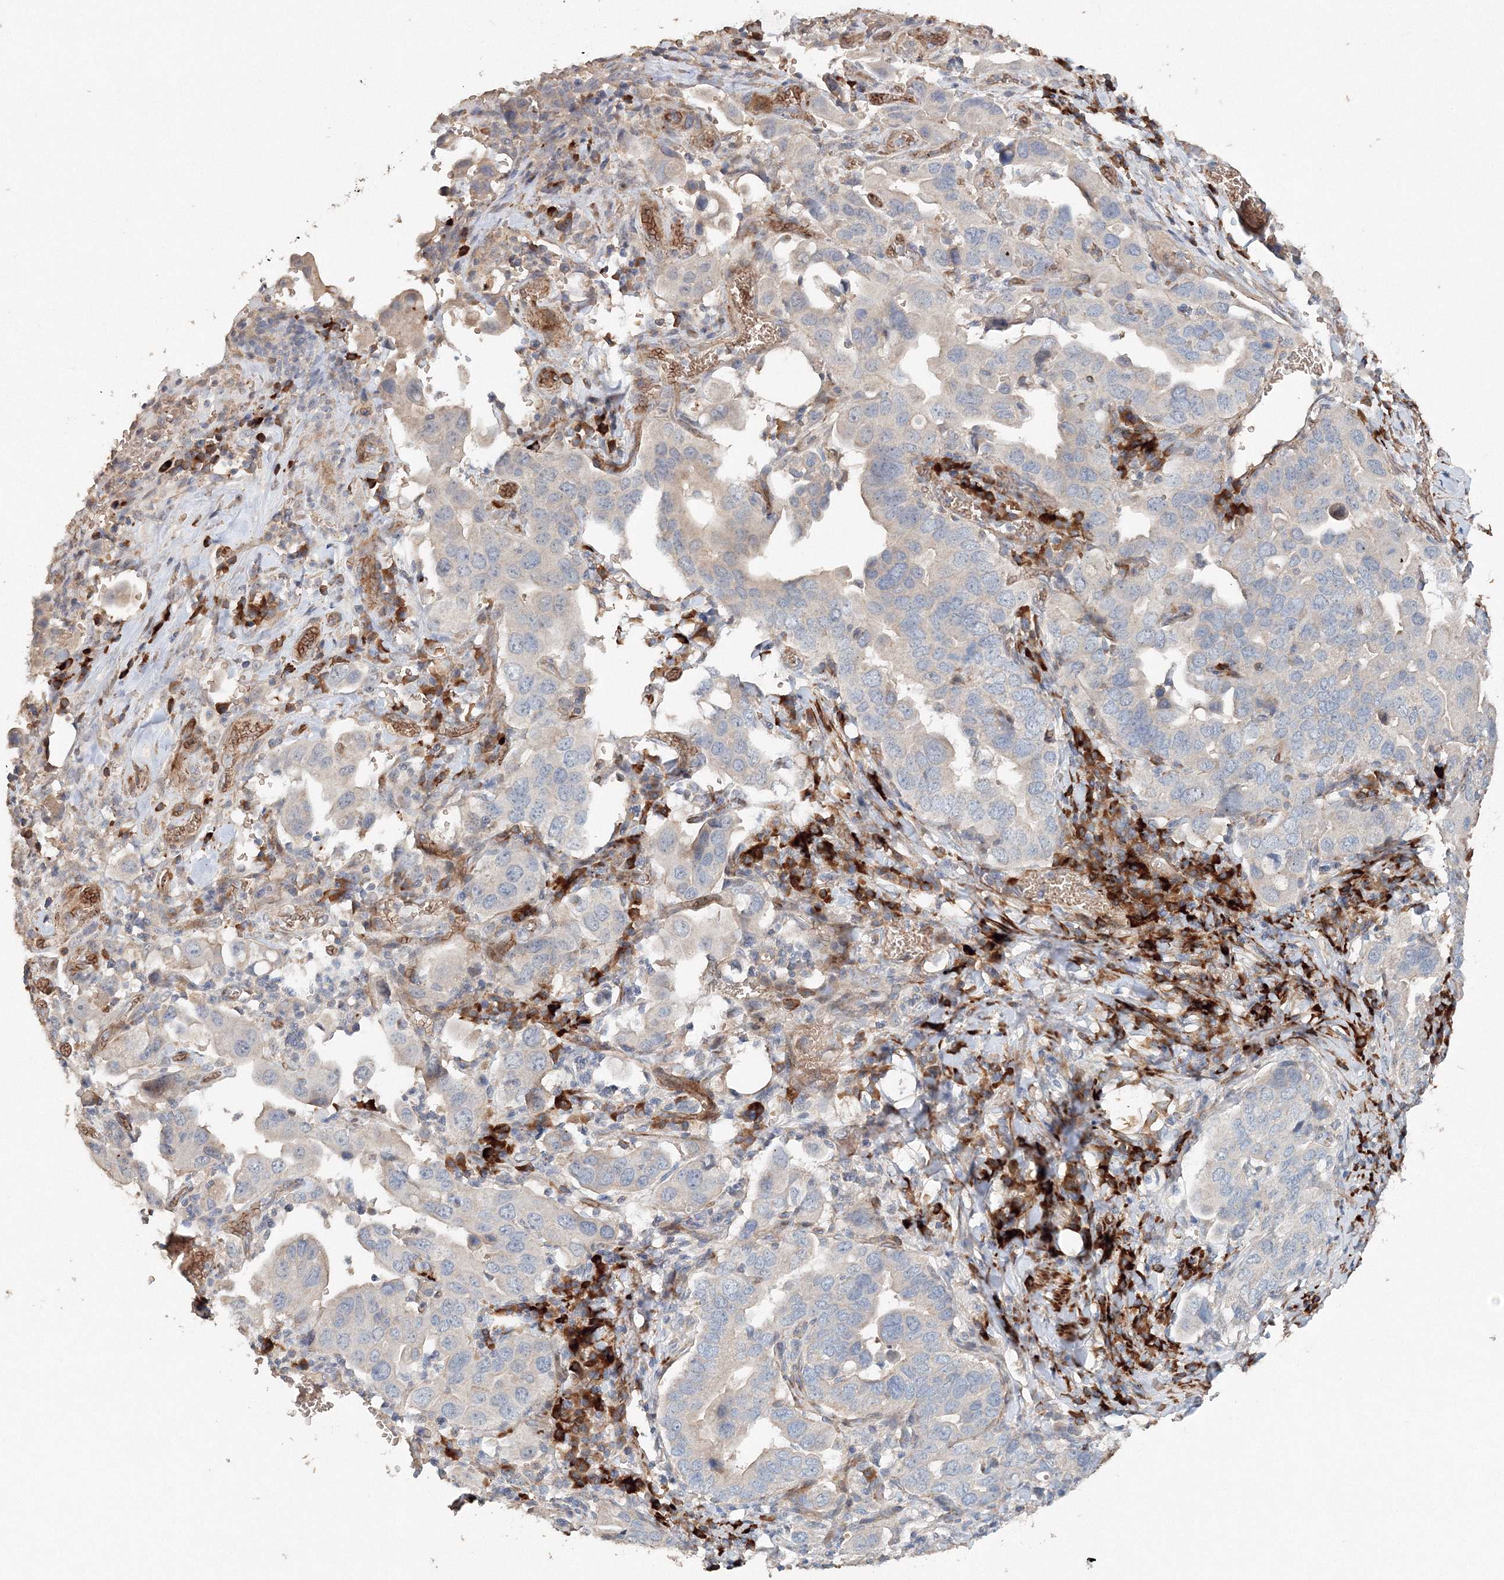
{"staining": {"intensity": "negative", "quantity": "none", "location": "none"}, "tissue": "stomach cancer", "cell_type": "Tumor cells", "image_type": "cancer", "snomed": [{"axis": "morphology", "description": "Adenocarcinoma, NOS"}, {"axis": "topography", "description": "Stomach, upper"}], "caption": "The immunohistochemistry histopathology image has no significant staining in tumor cells of stomach cancer tissue.", "gene": "NALF2", "patient": {"sex": "male", "age": 62}}